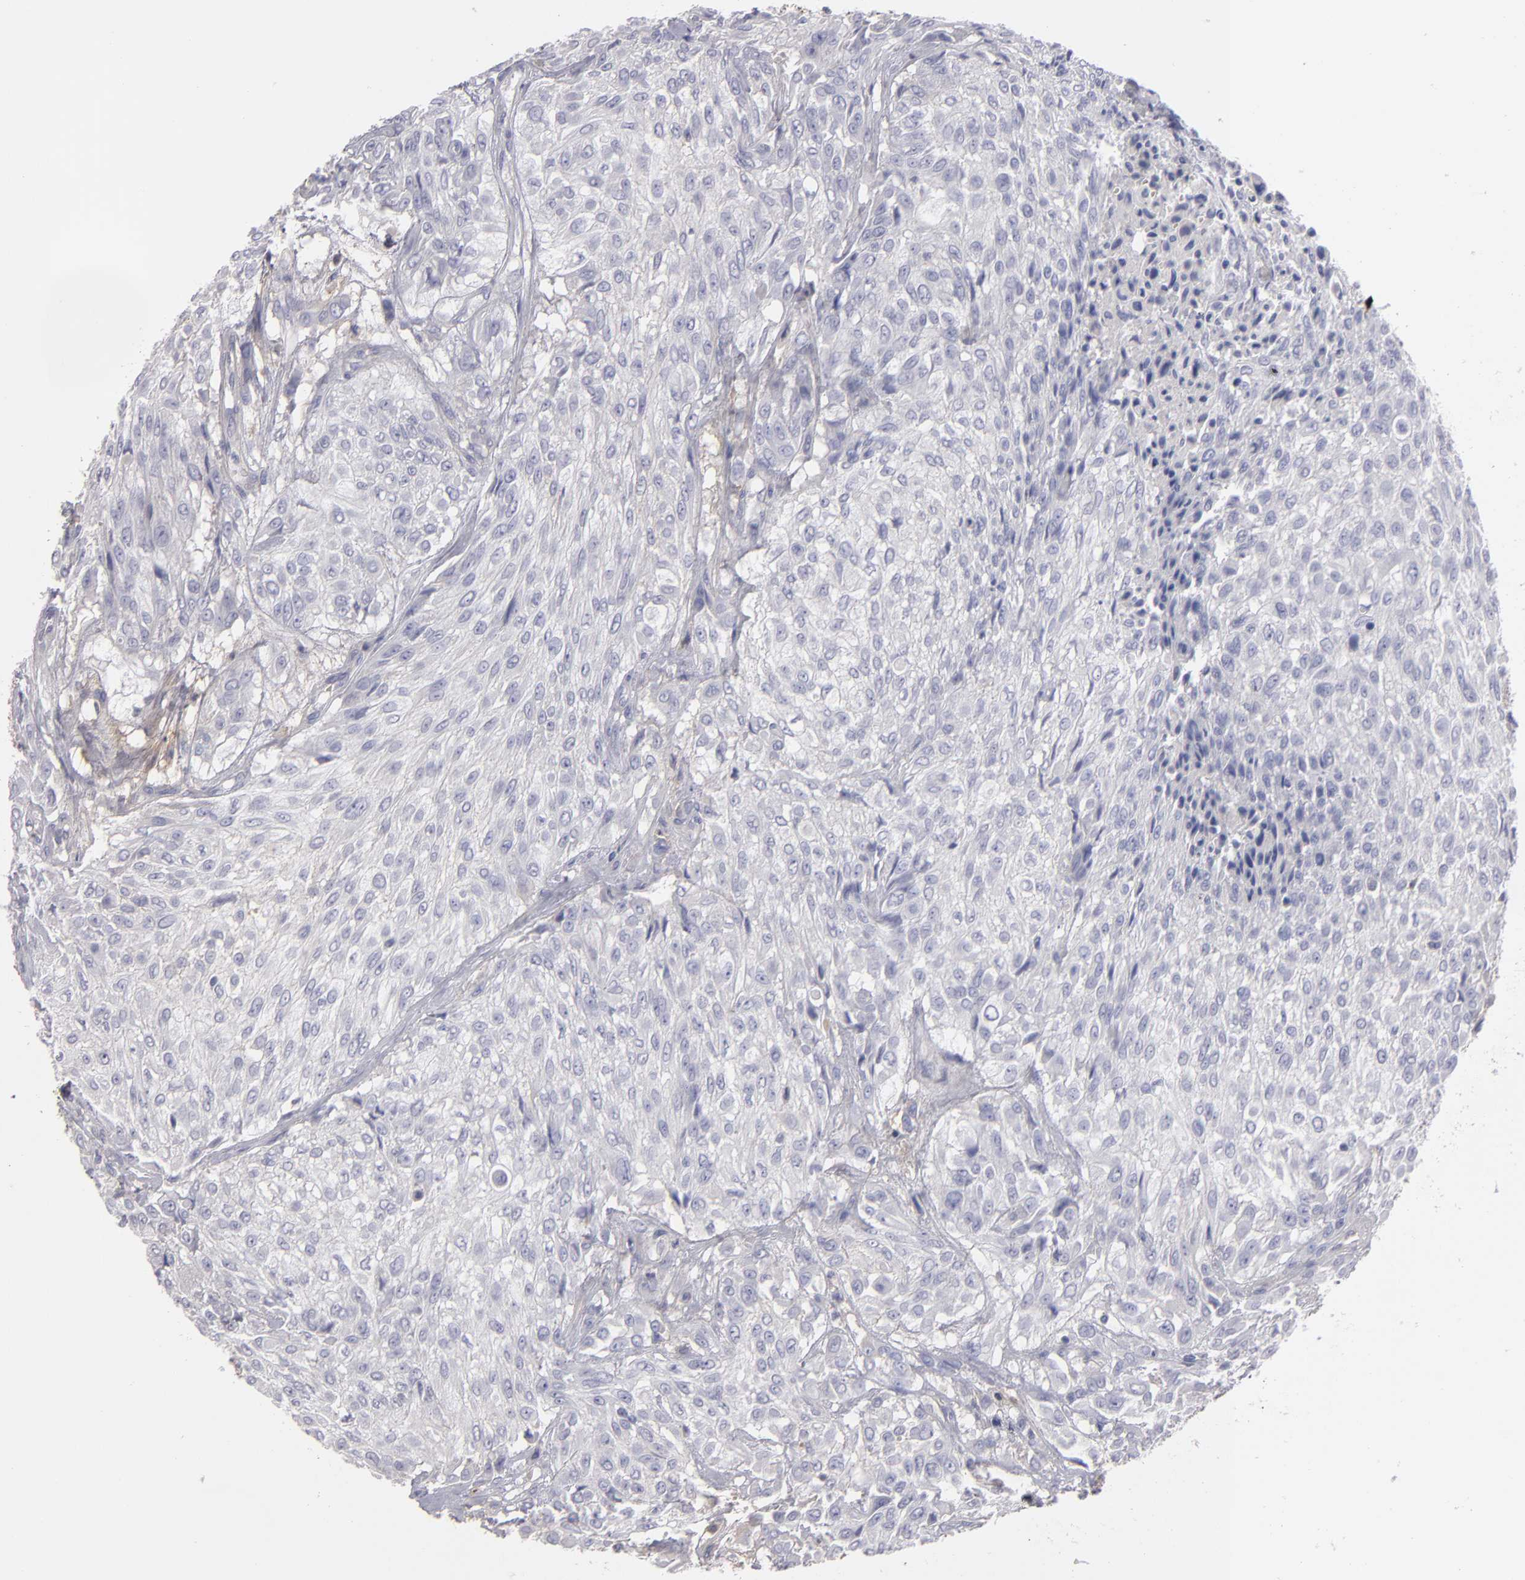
{"staining": {"intensity": "negative", "quantity": "none", "location": "none"}, "tissue": "urothelial cancer", "cell_type": "Tumor cells", "image_type": "cancer", "snomed": [{"axis": "morphology", "description": "Urothelial carcinoma, High grade"}, {"axis": "topography", "description": "Urinary bladder"}], "caption": "This is an immunohistochemistry photomicrograph of urothelial cancer. There is no expression in tumor cells.", "gene": "FBLN1", "patient": {"sex": "male", "age": 57}}